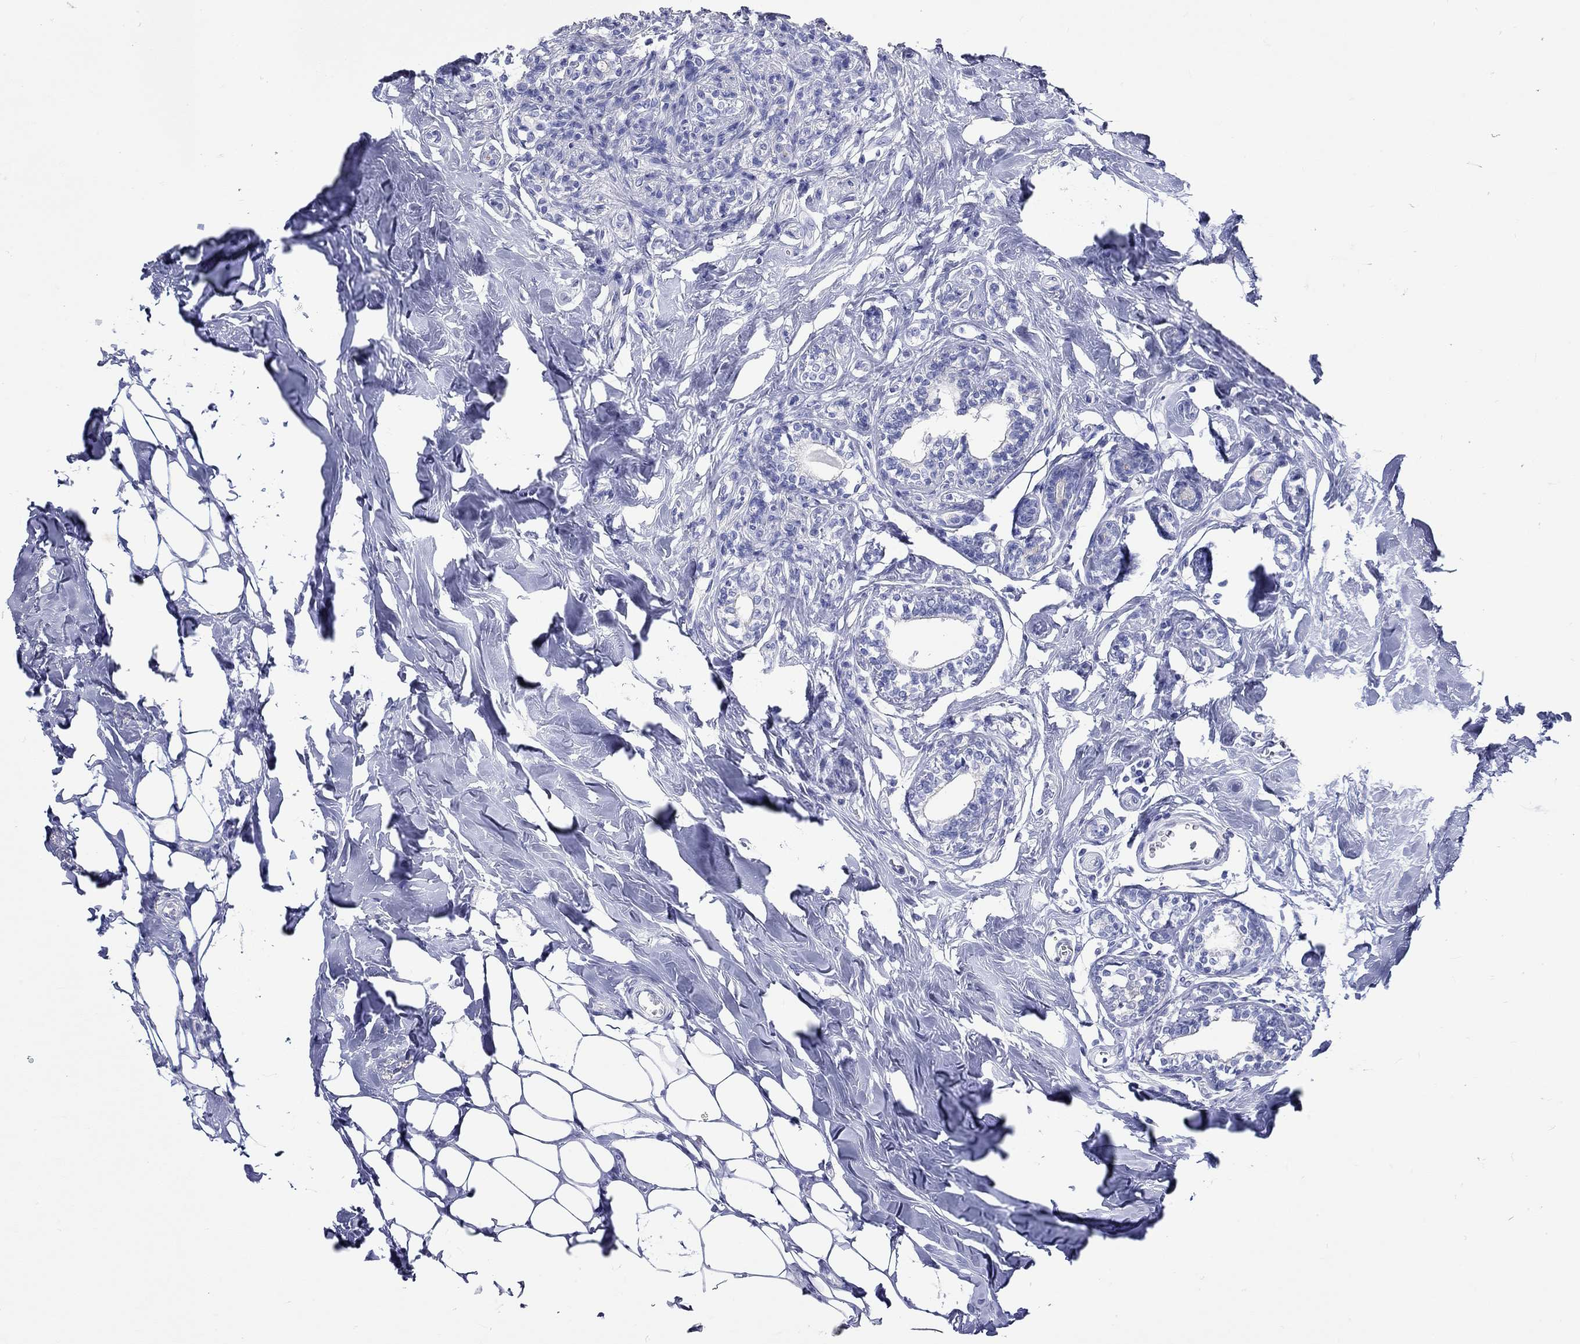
{"staining": {"intensity": "negative", "quantity": "none", "location": "none"}, "tissue": "breast cancer", "cell_type": "Tumor cells", "image_type": "cancer", "snomed": [{"axis": "morphology", "description": "Duct carcinoma"}, {"axis": "topography", "description": "Breast"}], "caption": "Histopathology image shows no protein positivity in tumor cells of infiltrating ductal carcinoma (breast) tissue.", "gene": "SPATA9", "patient": {"sex": "female", "age": 83}}